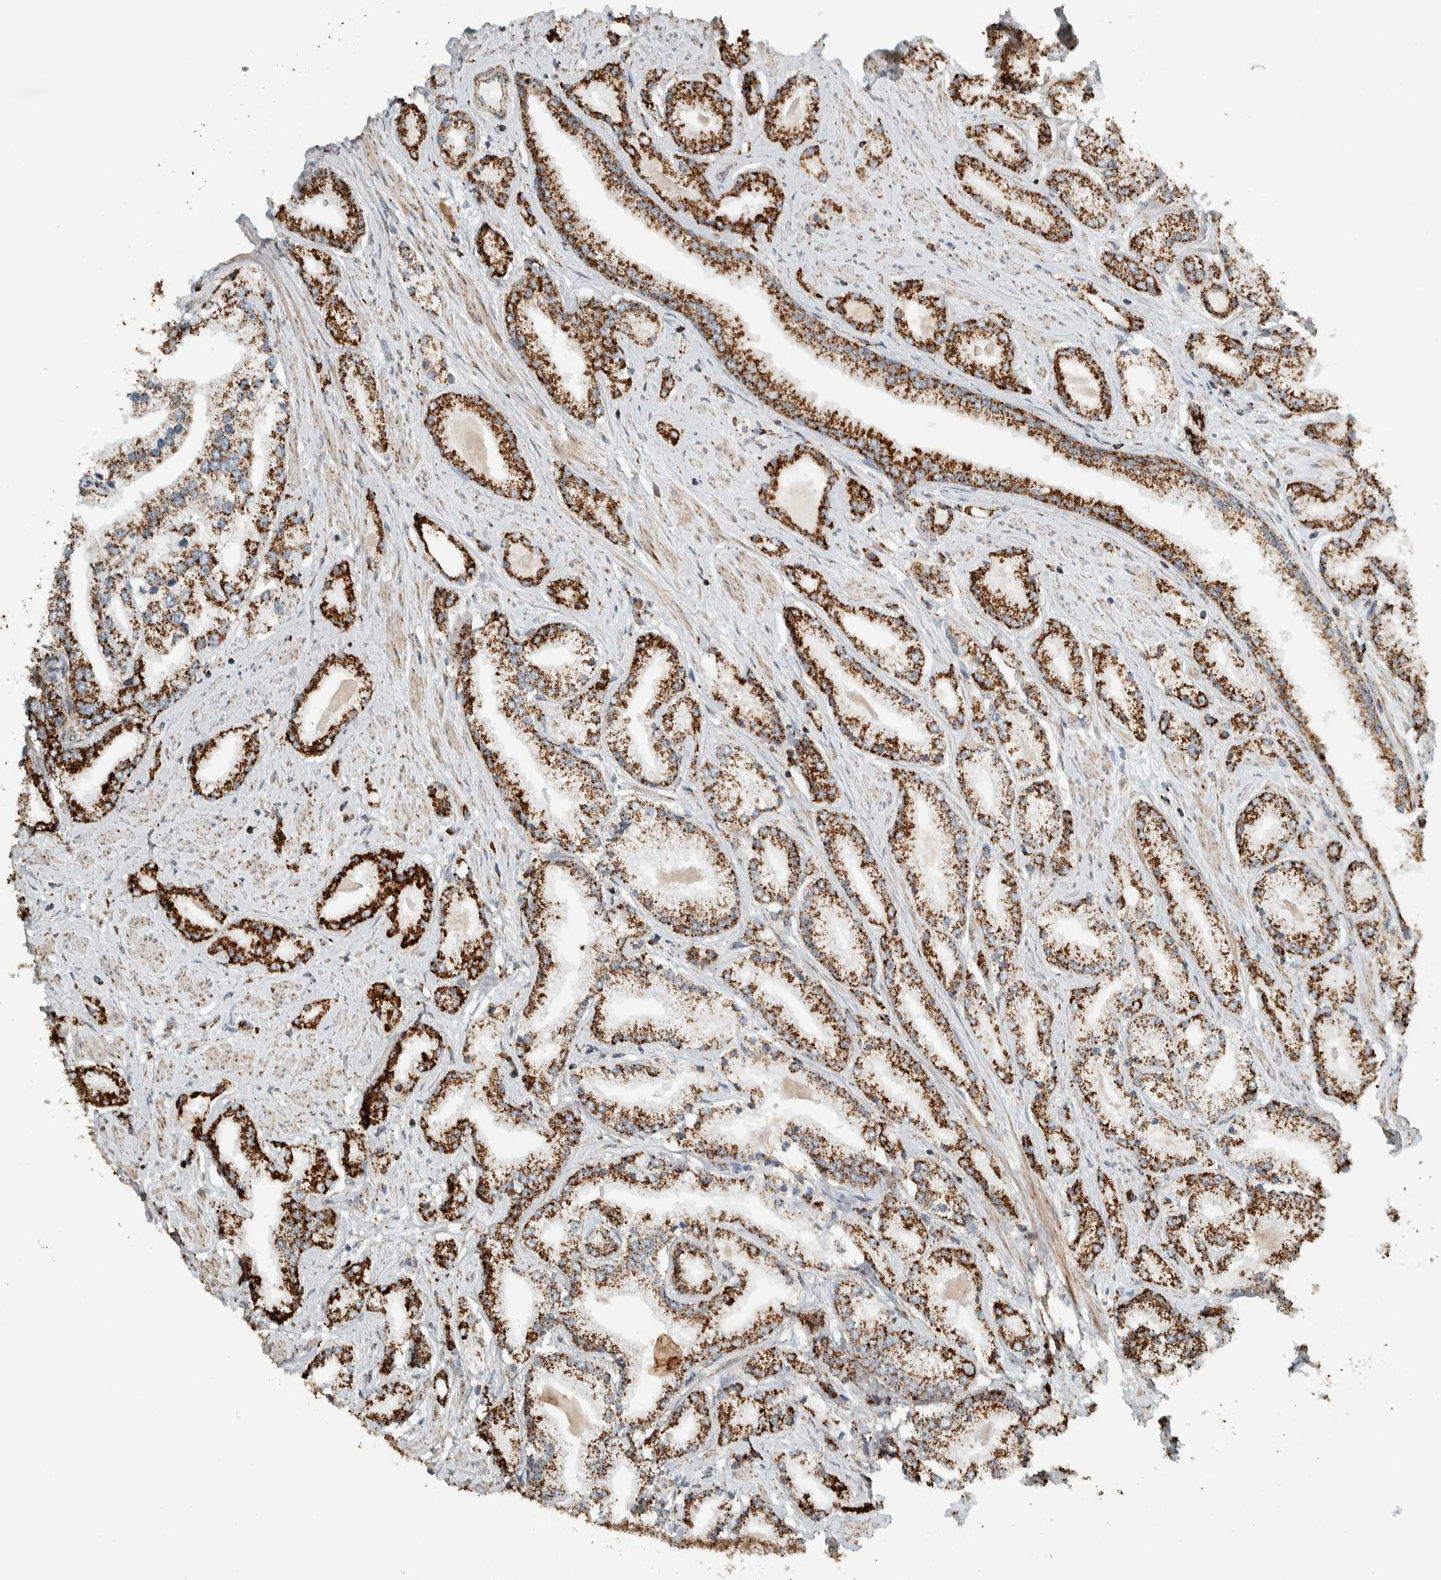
{"staining": {"intensity": "strong", "quantity": ">75%", "location": "cytoplasmic/membranous"}, "tissue": "prostate cancer", "cell_type": "Tumor cells", "image_type": "cancer", "snomed": [{"axis": "morphology", "description": "Adenocarcinoma, Low grade"}, {"axis": "topography", "description": "Prostate"}], "caption": "IHC staining of prostate low-grade adenocarcinoma, which reveals high levels of strong cytoplasmic/membranous staining in about >75% of tumor cells indicating strong cytoplasmic/membranous protein staining. The staining was performed using DAB (3,3'-diaminobenzidine) (brown) for protein detection and nuclei were counterstained in hematoxylin (blue).", "gene": "ZNF454", "patient": {"sex": "male", "age": 62}}